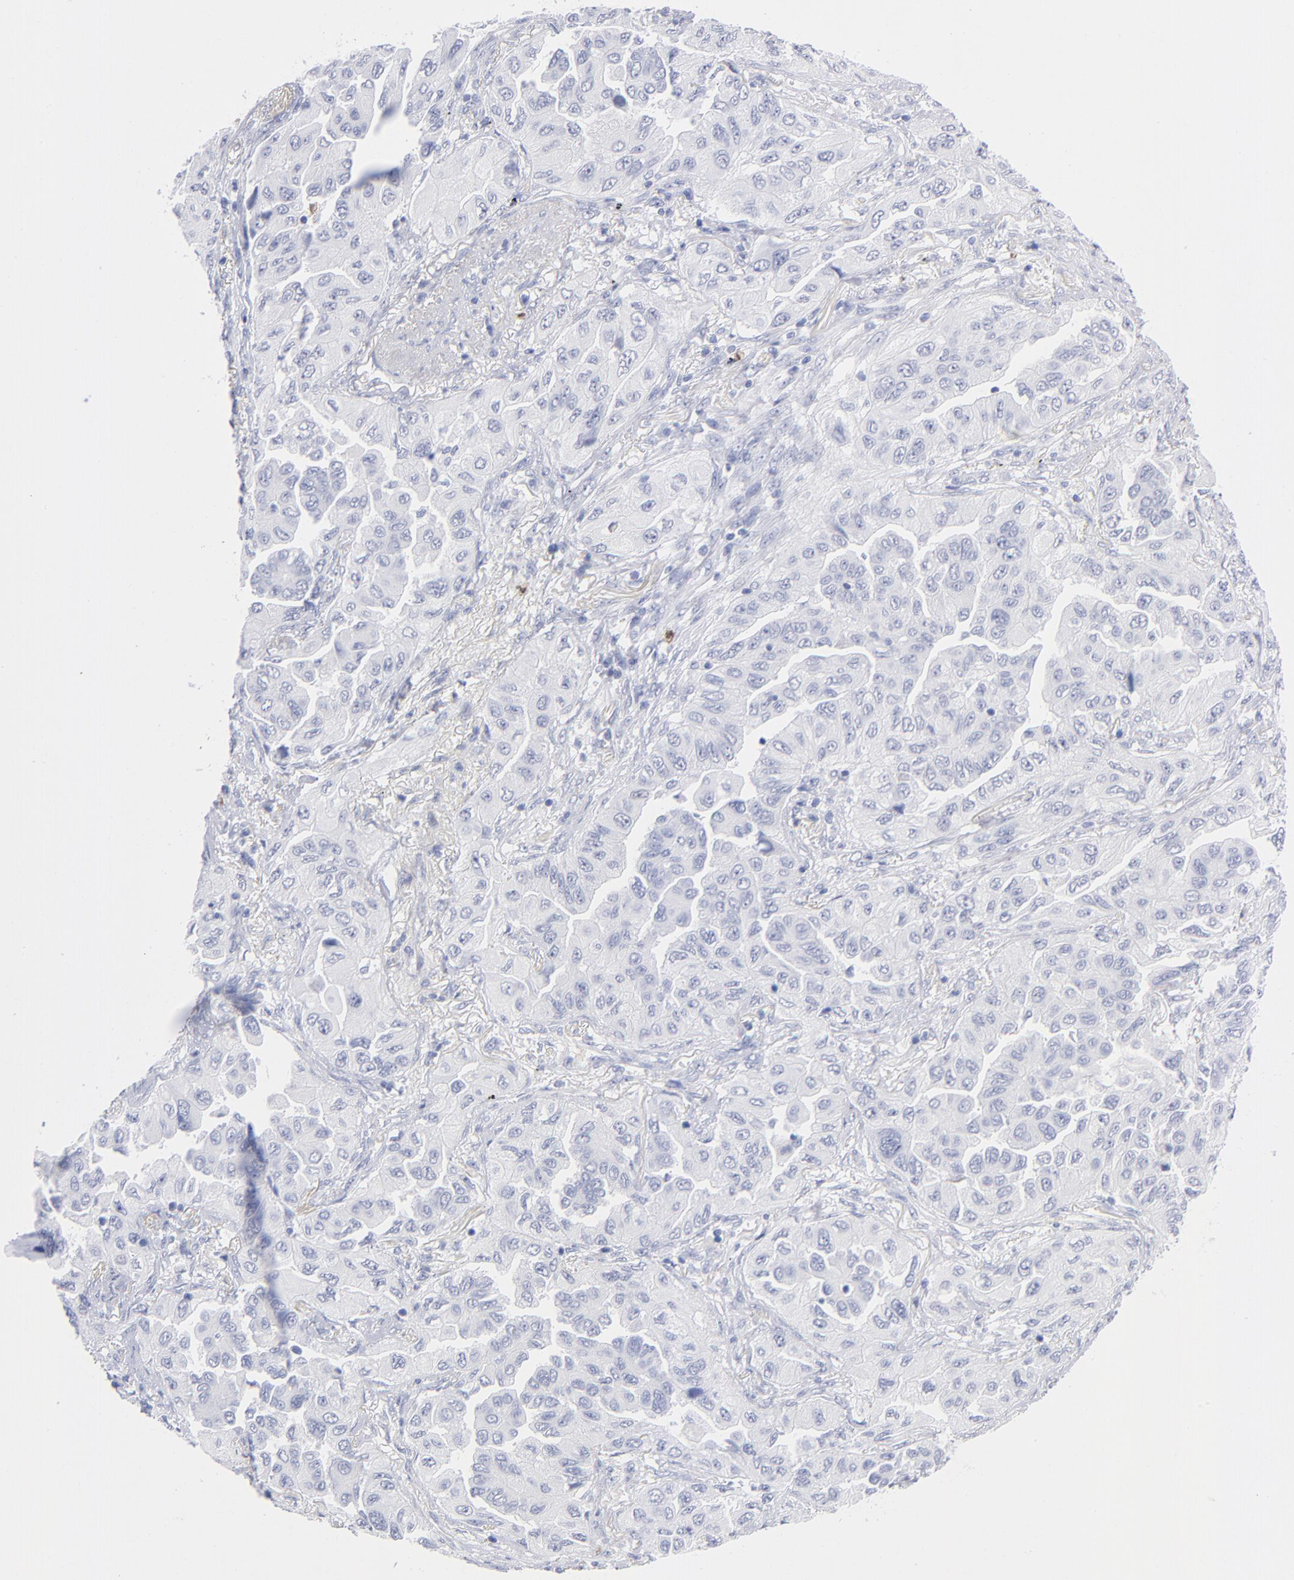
{"staining": {"intensity": "negative", "quantity": "none", "location": "none"}, "tissue": "lung cancer", "cell_type": "Tumor cells", "image_type": "cancer", "snomed": [{"axis": "morphology", "description": "Adenocarcinoma, NOS"}, {"axis": "topography", "description": "Lung"}], "caption": "IHC photomicrograph of neoplastic tissue: lung cancer stained with DAB (3,3'-diaminobenzidine) reveals no significant protein expression in tumor cells.", "gene": "ARG1", "patient": {"sex": "female", "age": 65}}